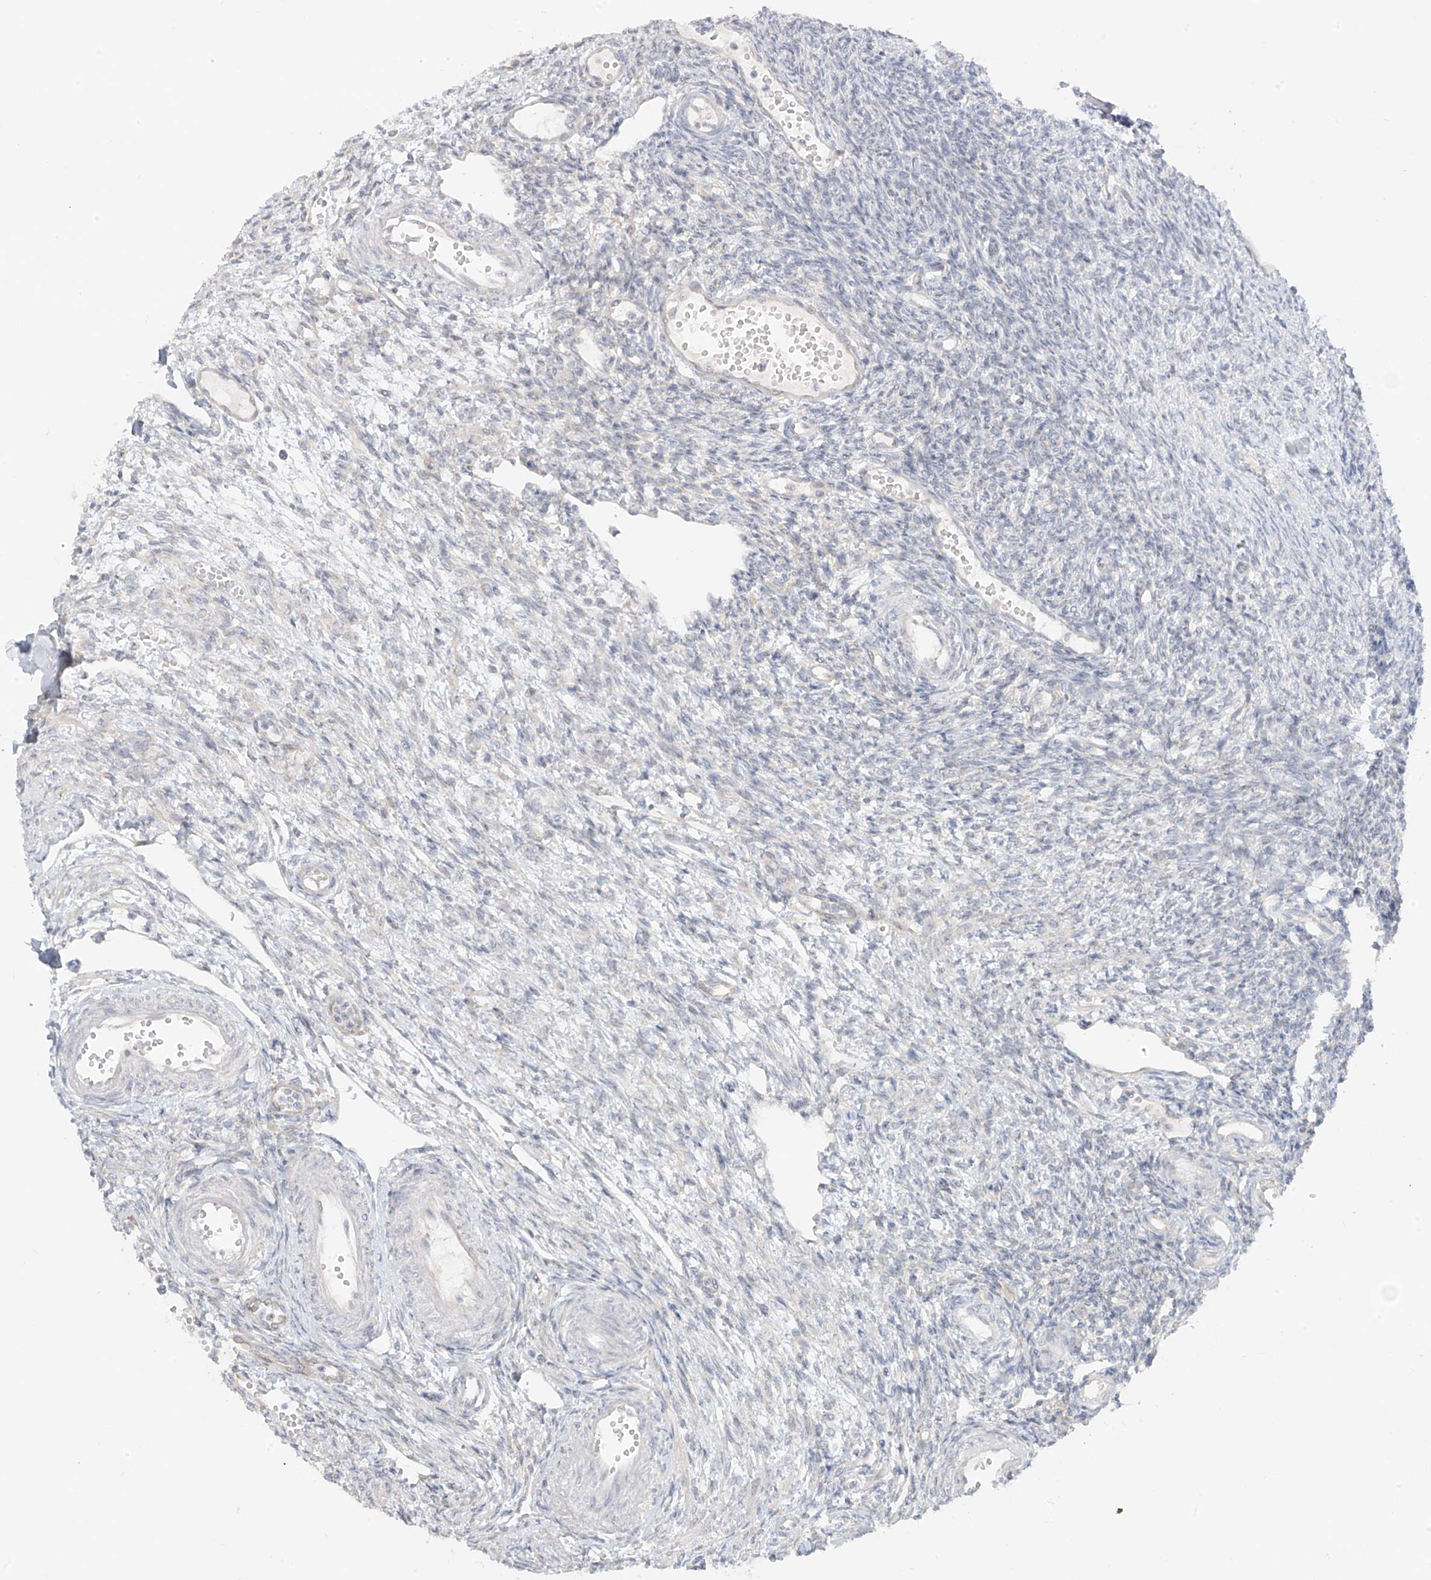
{"staining": {"intensity": "negative", "quantity": "none", "location": "none"}, "tissue": "ovary", "cell_type": "Follicle cells", "image_type": "normal", "snomed": [{"axis": "morphology", "description": "Normal tissue, NOS"}, {"axis": "morphology", "description": "Cyst, NOS"}, {"axis": "topography", "description": "Ovary"}], "caption": "A high-resolution micrograph shows immunohistochemistry (IHC) staining of unremarkable ovary, which exhibits no significant staining in follicle cells.", "gene": "DCDC2", "patient": {"sex": "female", "age": 33}}